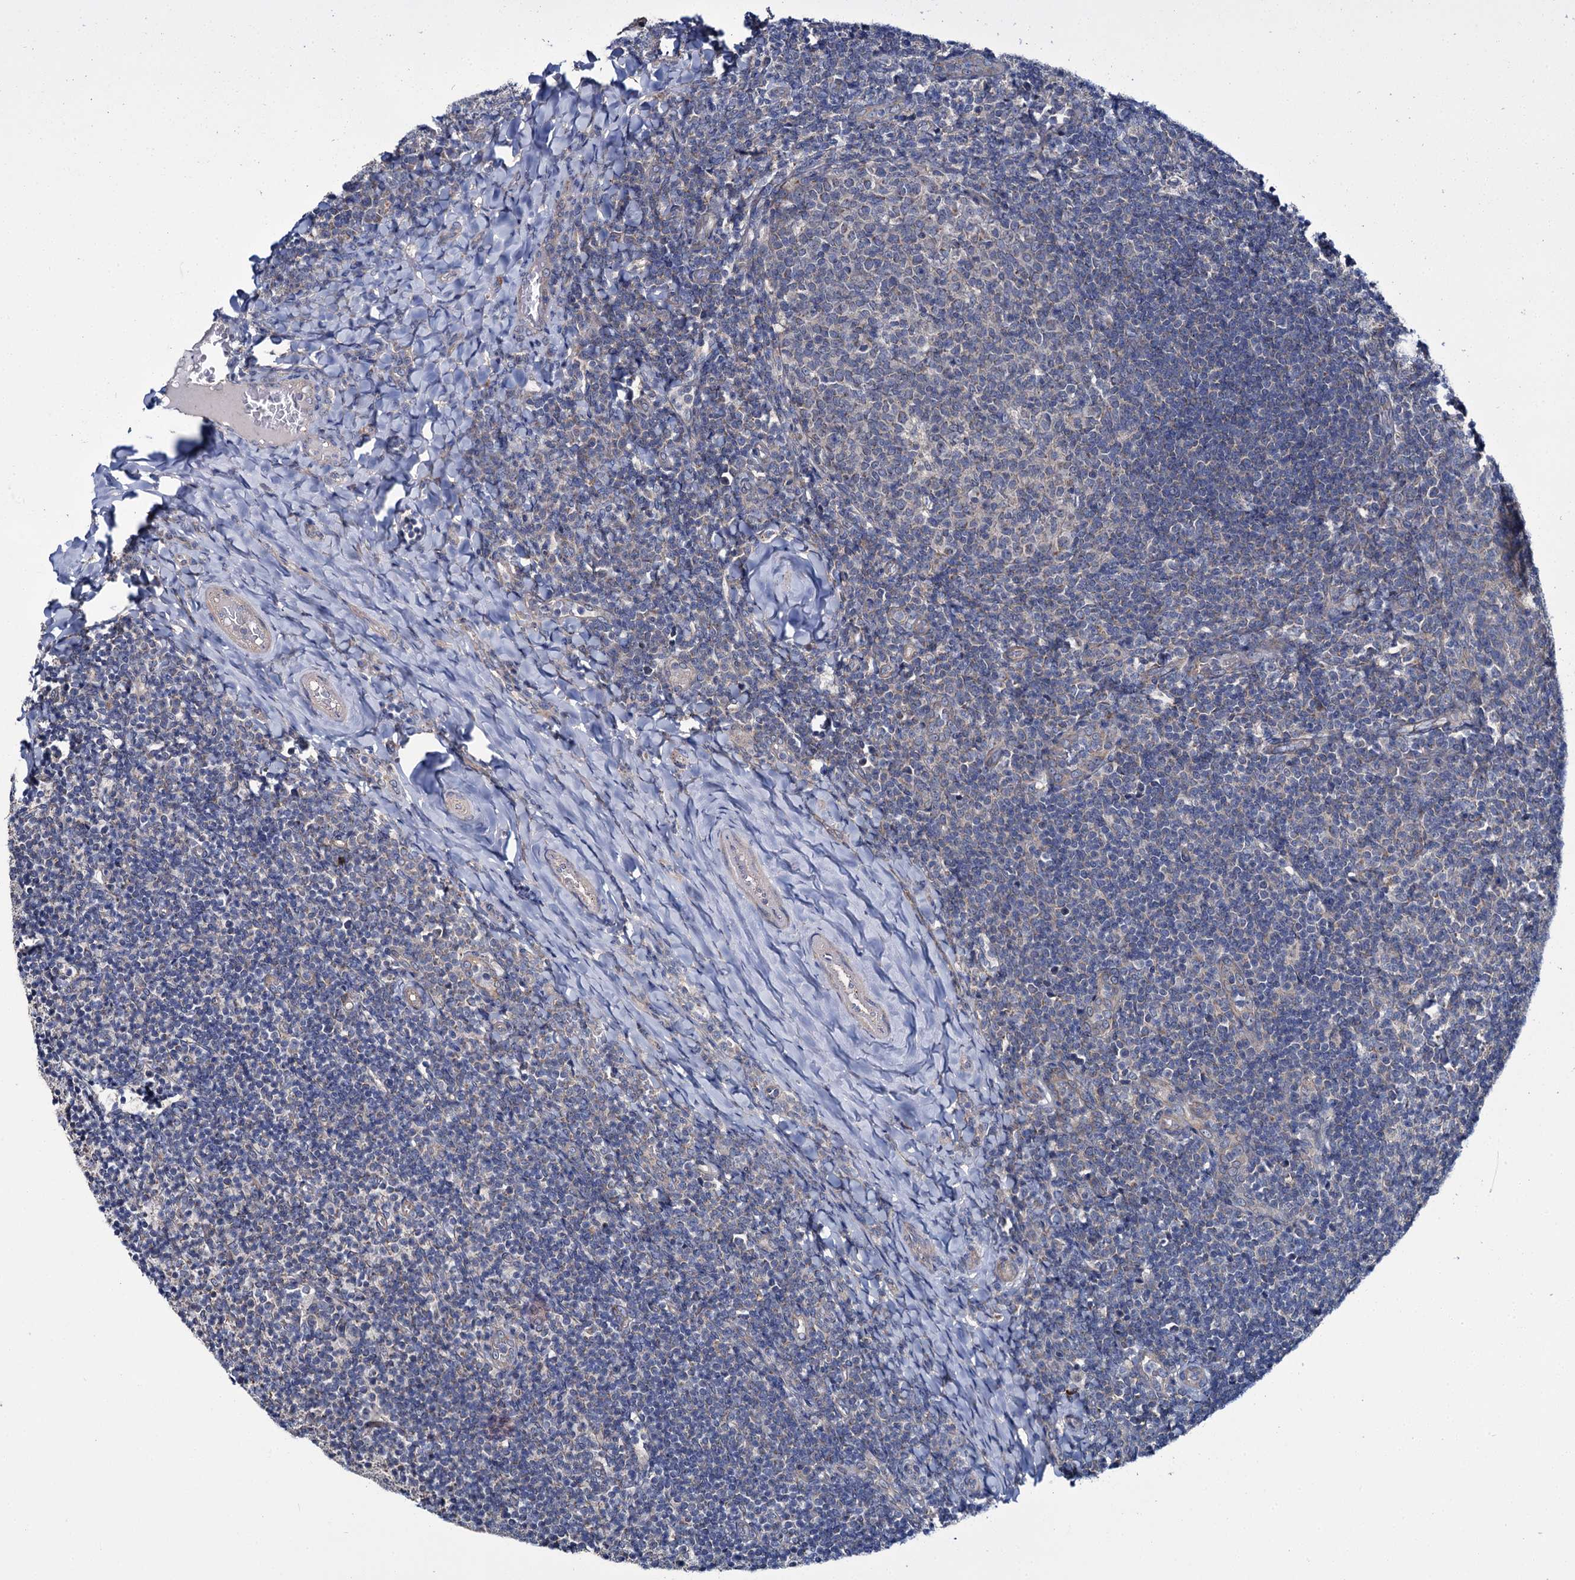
{"staining": {"intensity": "weak", "quantity": "<25%", "location": "cytoplasmic/membranous"}, "tissue": "tonsil", "cell_type": "Germinal center cells", "image_type": "normal", "snomed": [{"axis": "morphology", "description": "Normal tissue, NOS"}, {"axis": "topography", "description": "Tonsil"}], "caption": "Immunohistochemistry (IHC) histopathology image of benign tonsil stained for a protein (brown), which displays no staining in germinal center cells.", "gene": "CEP295", "patient": {"sex": "female", "age": 10}}